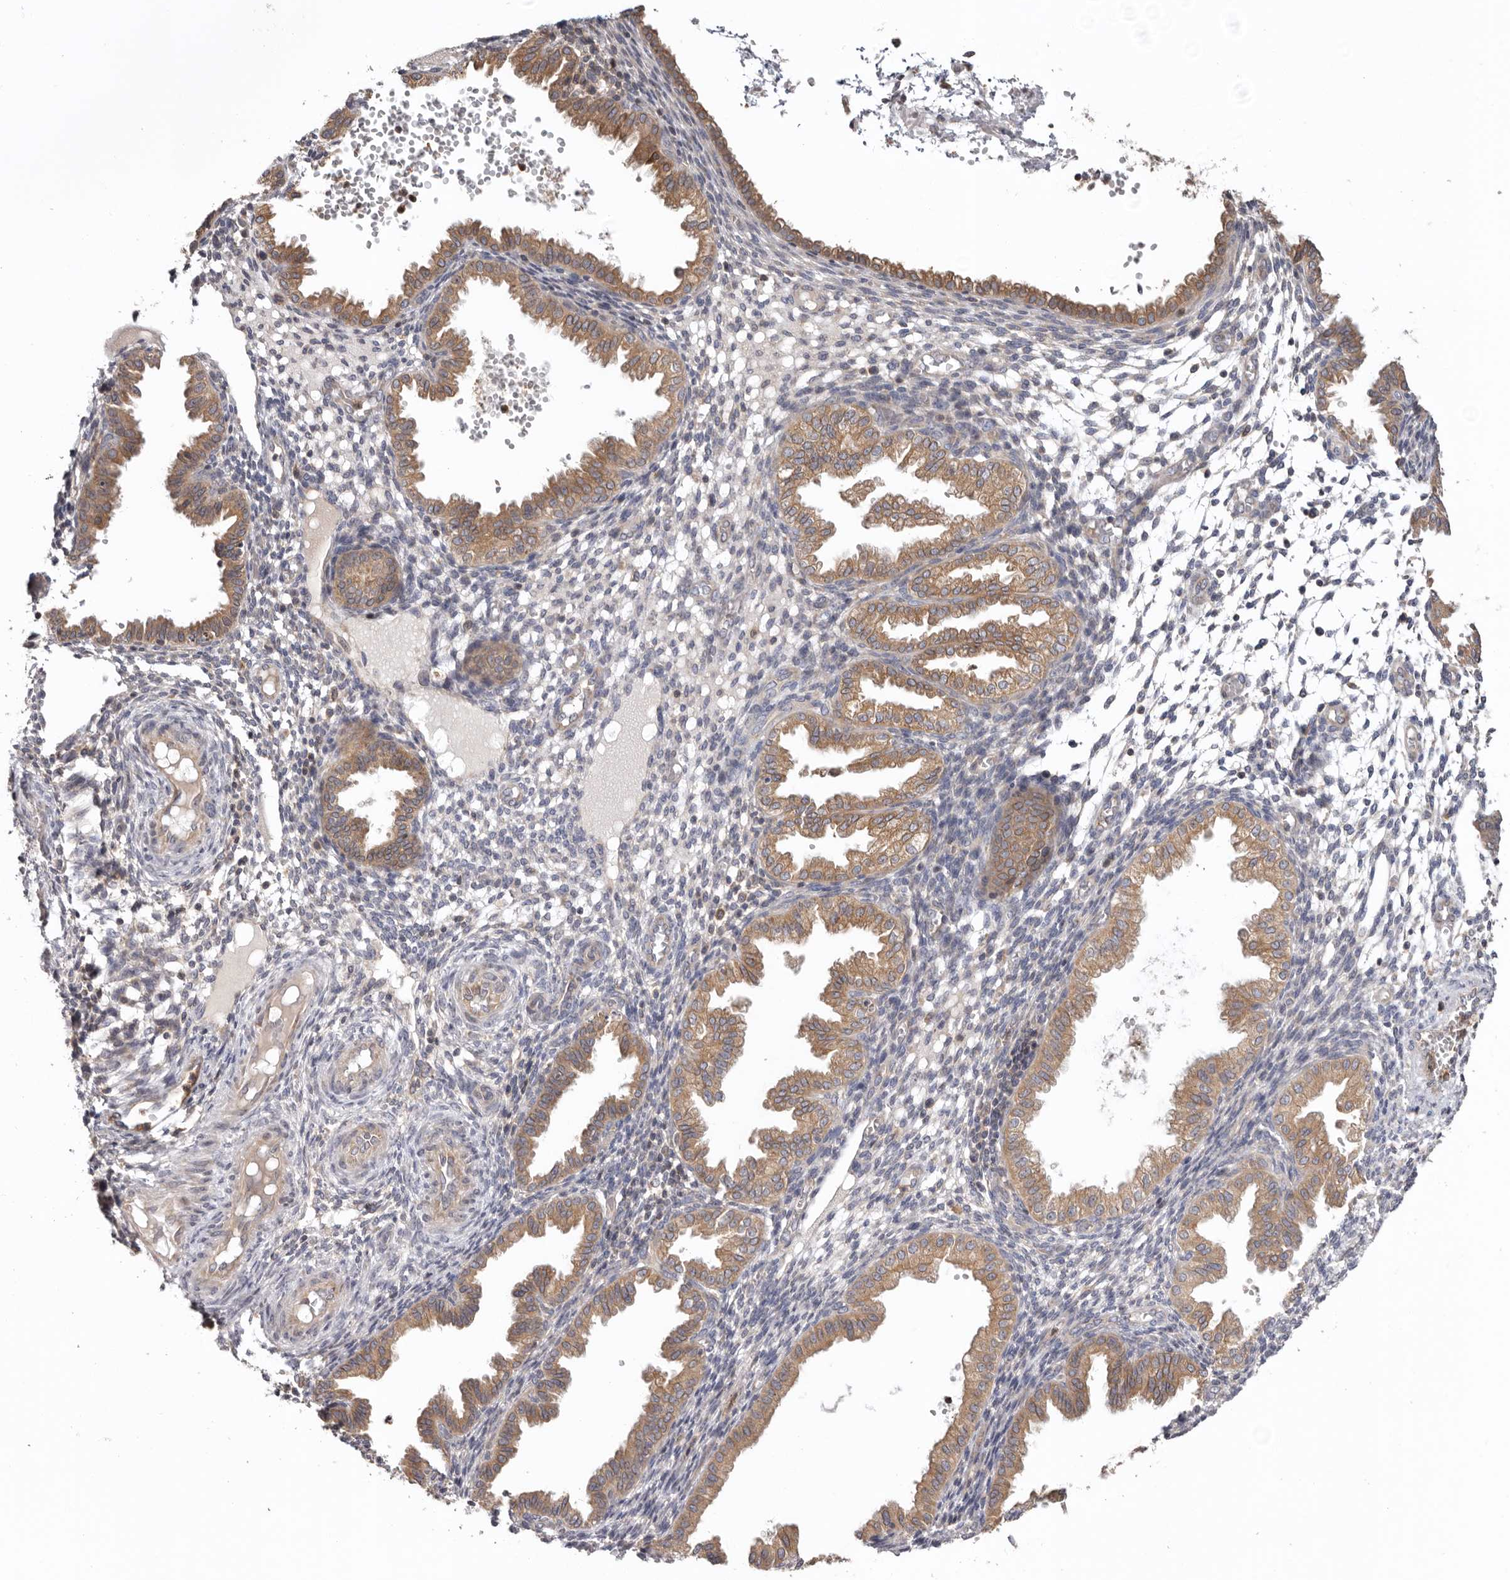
{"staining": {"intensity": "negative", "quantity": "none", "location": "none"}, "tissue": "endometrium", "cell_type": "Cells in endometrial stroma", "image_type": "normal", "snomed": [{"axis": "morphology", "description": "Normal tissue, NOS"}, {"axis": "topography", "description": "Endometrium"}], "caption": "A high-resolution histopathology image shows immunohistochemistry staining of normal endometrium, which demonstrates no significant positivity in cells in endometrial stroma.", "gene": "TMUB1", "patient": {"sex": "female", "age": 33}}